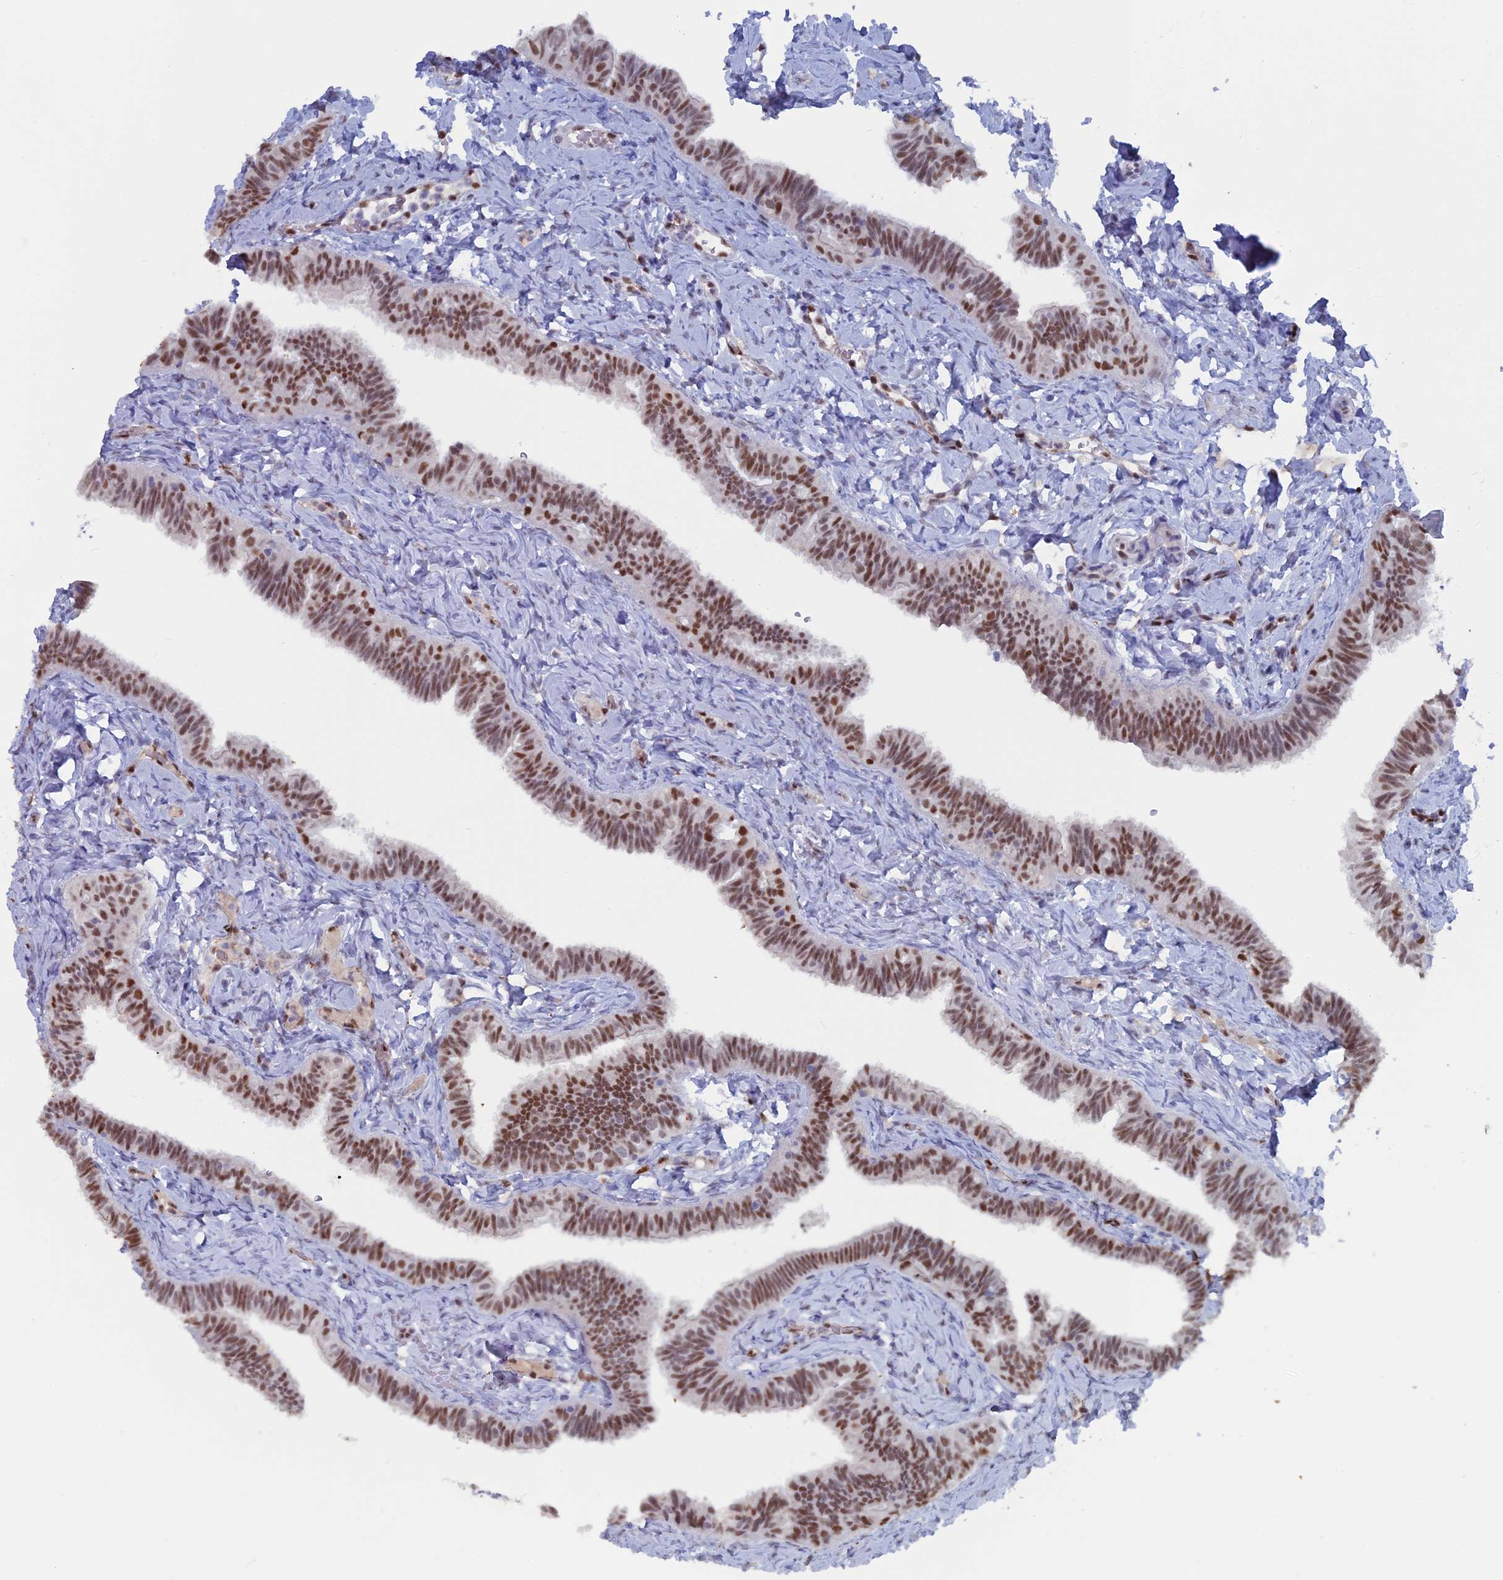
{"staining": {"intensity": "strong", "quantity": ">75%", "location": "nuclear"}, "tissue": "fallopian tube", "cell_type": "Glandular cells", "image_type": "normal", "snomed": [{"axis": "morphology", "description": "Normal tissue, NOS"}, {"axis": "topography", "description": "Fallopian tube"}], "caption": "Immunohistochemistry (IHC) staining of unremarkable fallopian tube, which demonstrates high levels of strong nuclear expression in about >75% of glandular cells indicating strong nuclear protein positivity. The staining was performed using DAB (brown) for protein detection and nuclei were counterstained in hematoxylin (blue).", "gene": "NOL4L", "patient": {"sex": "female", "age": 65}}